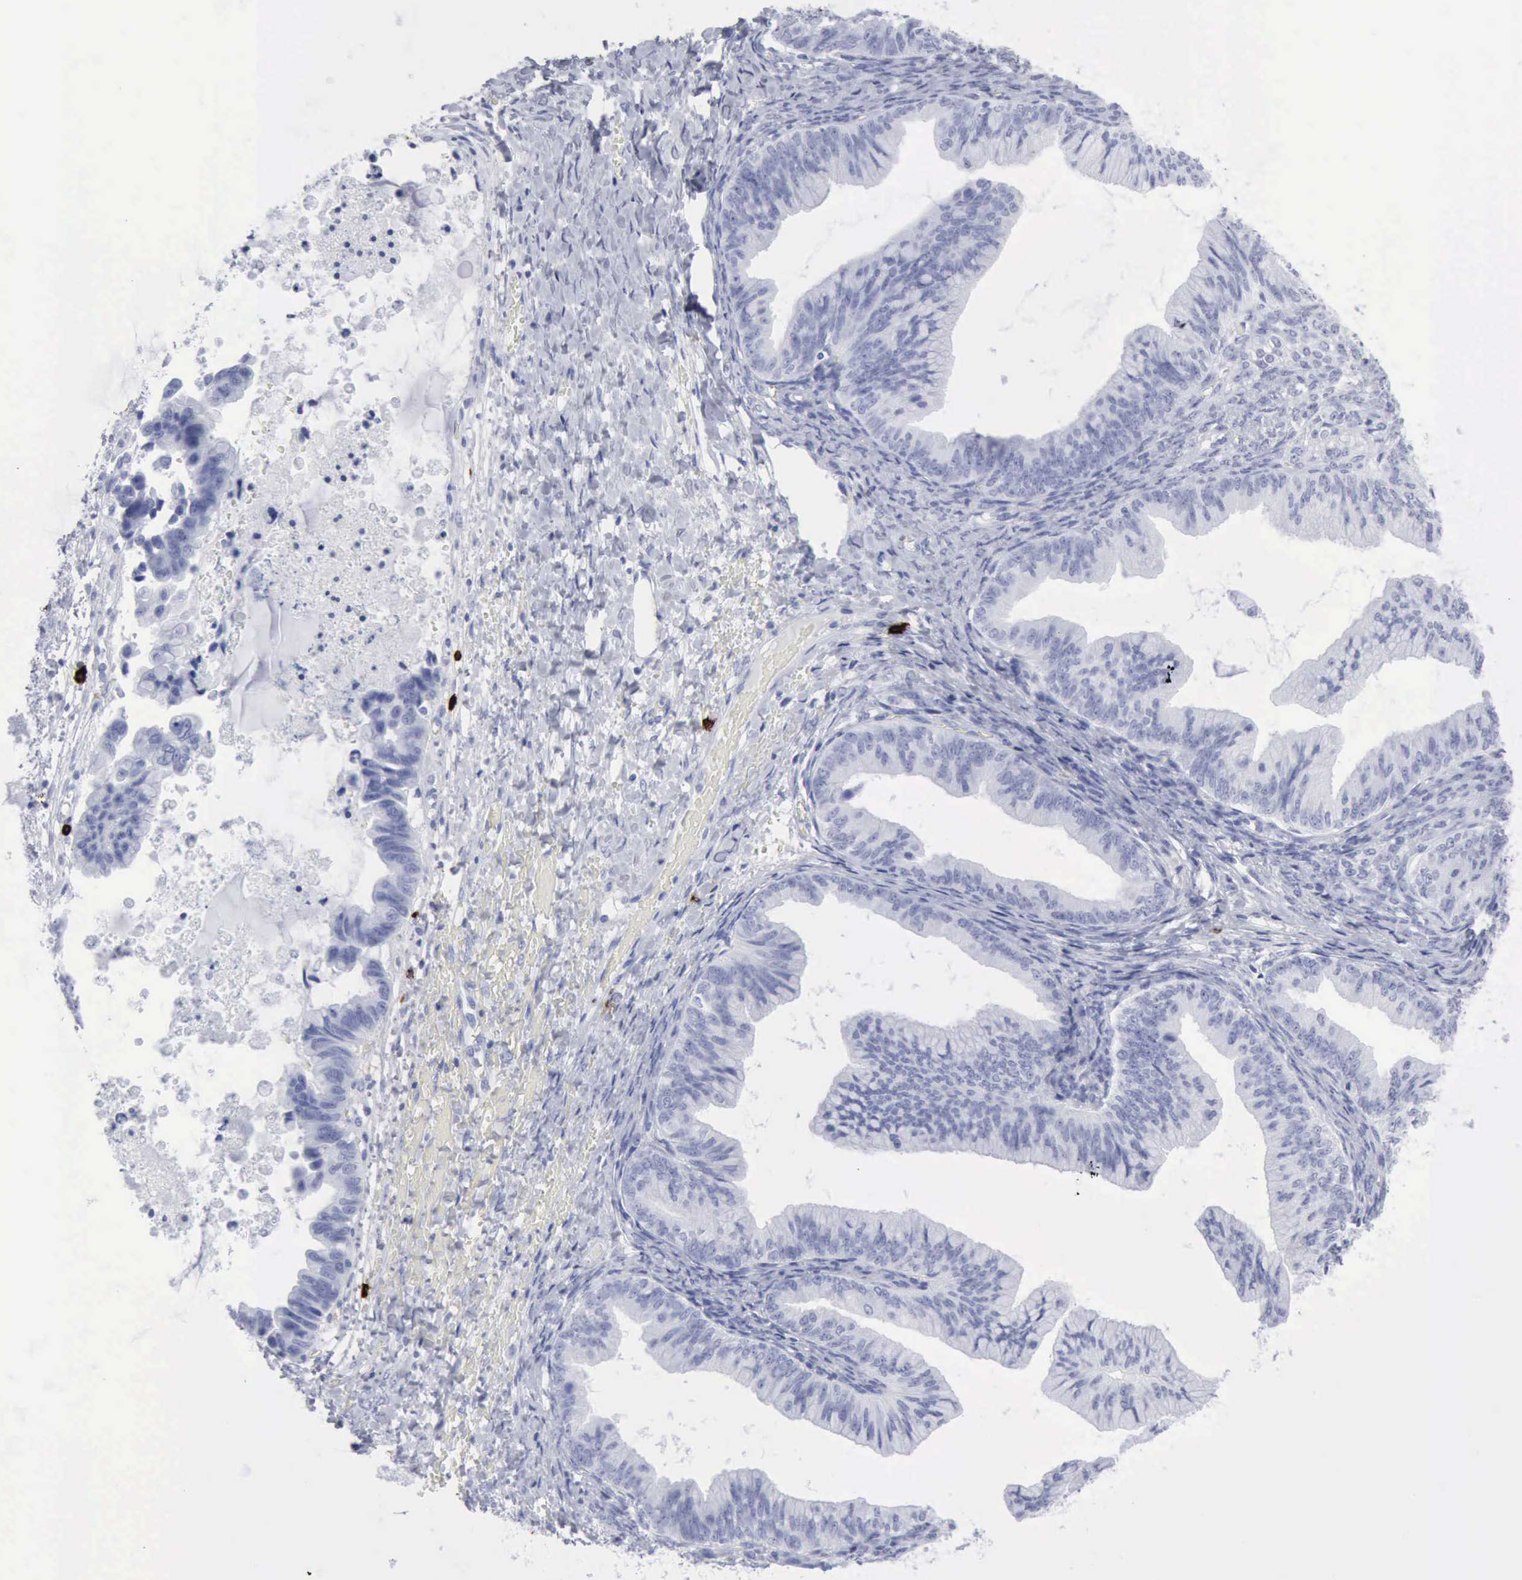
{"staining": {"intensity": "negative", "quantity": "none", "location": "none"}, "tissue": "ovarian cancer", "cell_type": "Tumor cells", "image_type": "cancer", "snomed": [{"axis": "morphology", "description": "Cystadenocarcinoma, mucinous, NOS"}, {"axis": "topography", "description": "Ovary"}], "caption": "This is an immunohistochemistry (IHC) micrograph of human ovarian cancer. There is no staining in tumor cells.", "gene": "CMA1", "patient": {"sex": "female", "age": 36}}